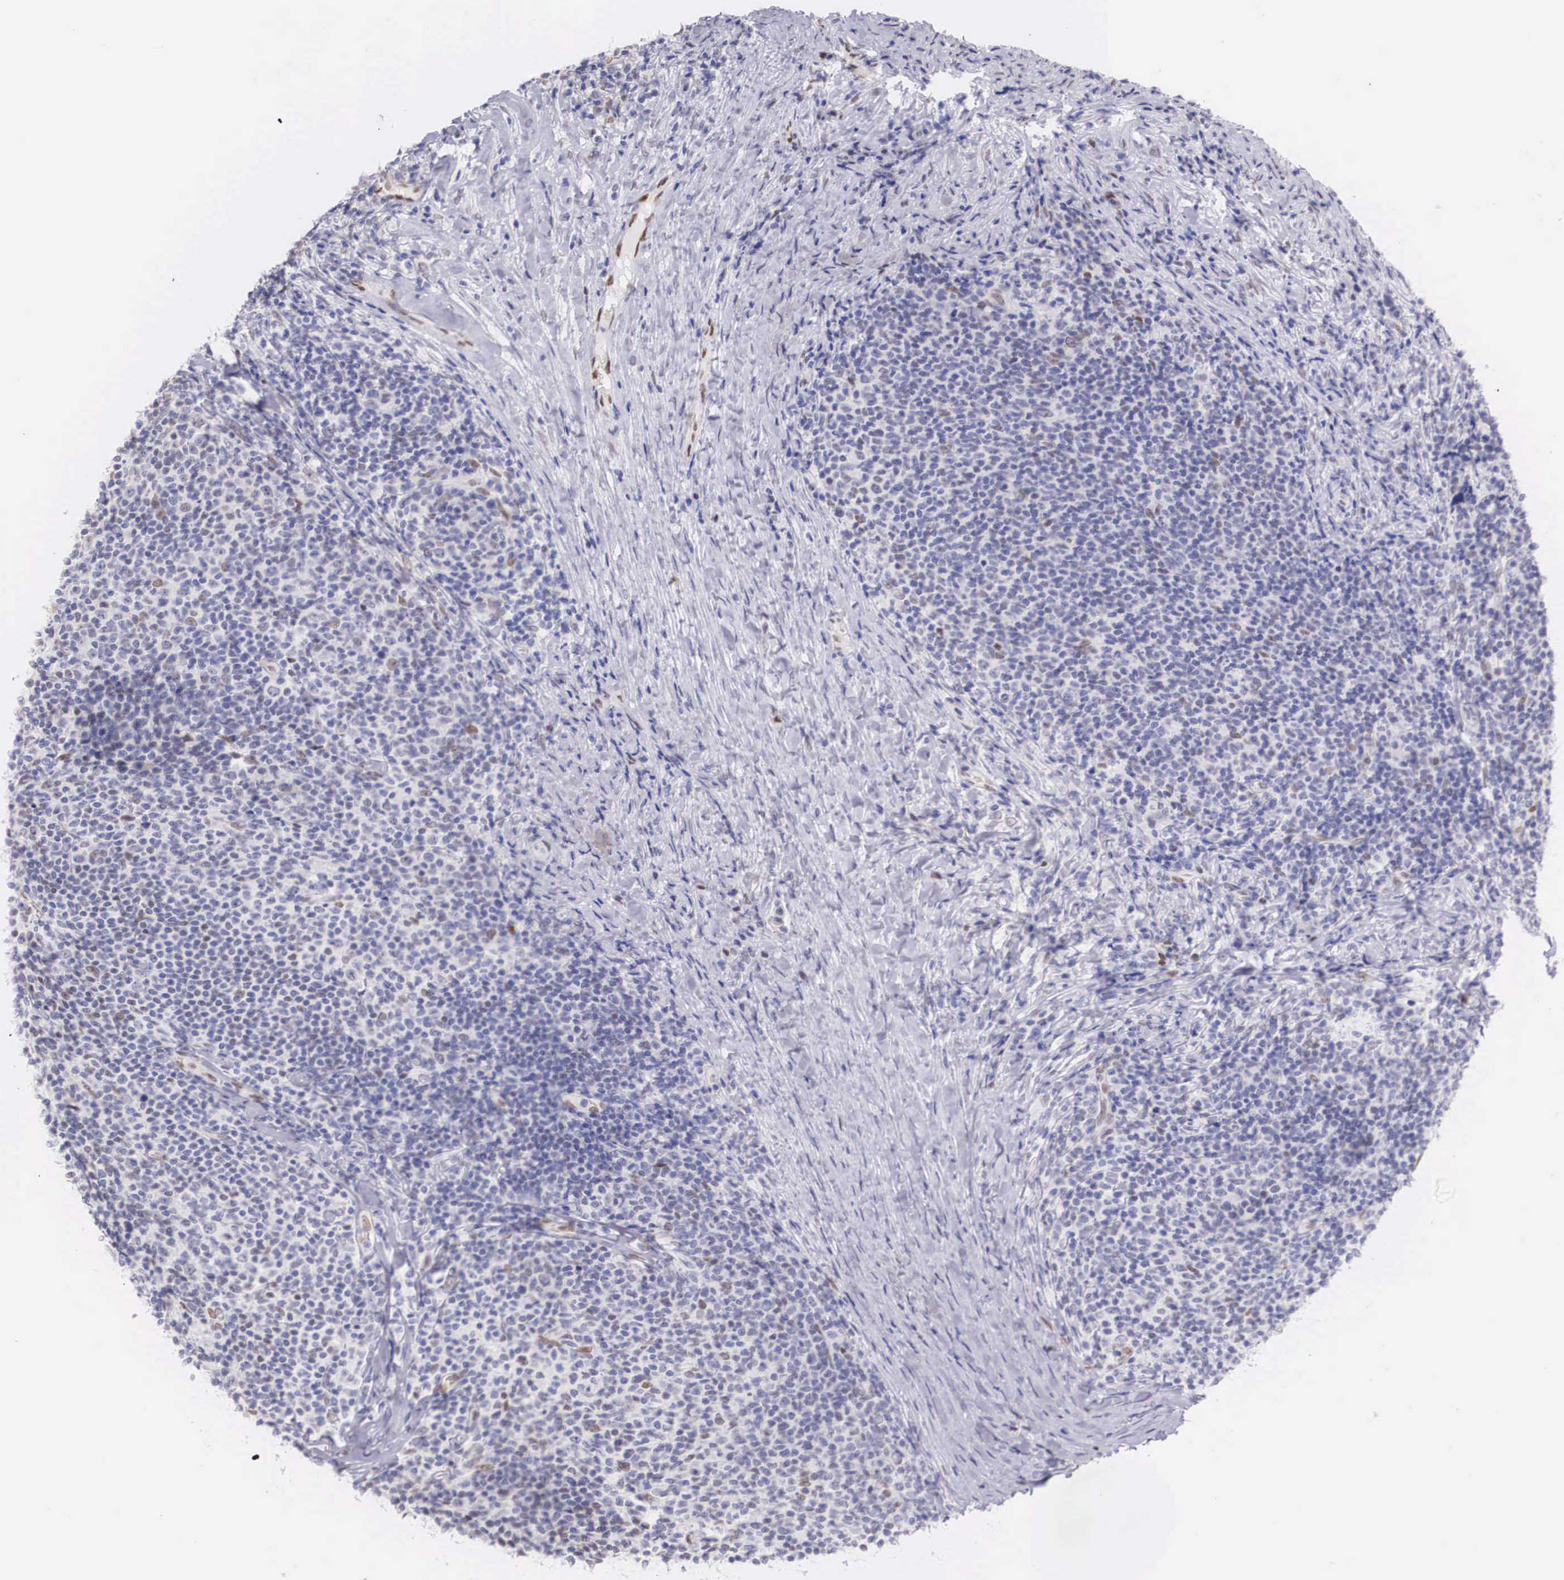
{"staining": {"intensity": "negative", "quantity": "none", "location": "none"}, "tissue": "lymphoma", "cell_type": "Tumor cells", "image_type": "cancer", "snomed": [{"axis": "morphology", "description": "Malignant lymphoma, non-Hodgkin's type, Low grade"}, {"axis": "topography", "description": "Lymph node"}], "caption": "This is an IHC image of low-grade malignant lymphoma, non-Hodgkin's type. There is no expression in tumor cells.", "gene": "HMGN5", "patient": {"sex": "male", "age": 74}}